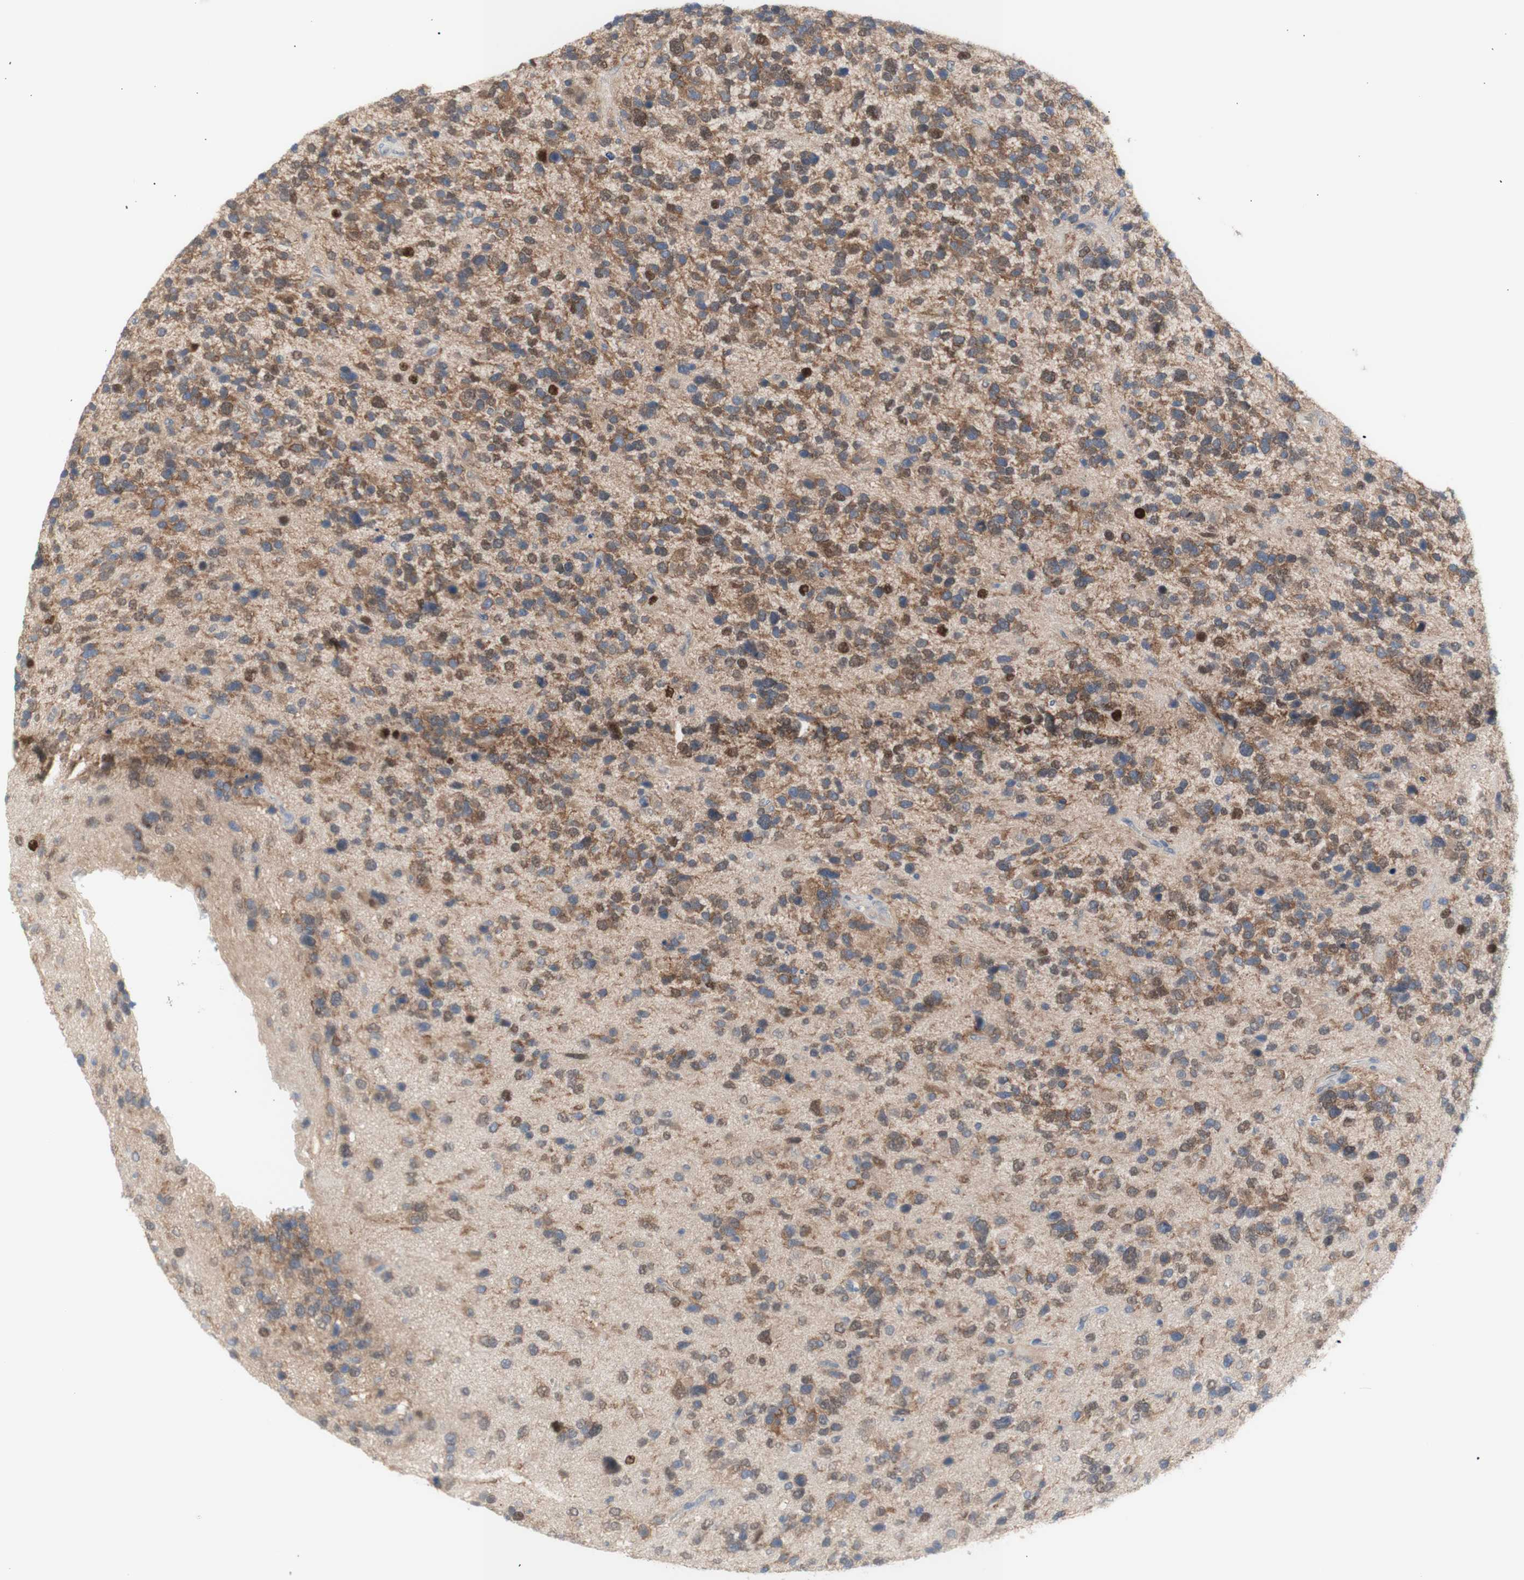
{"staining": {"intensity": "moderate", "quantity": ">75%", "location": "cytoplasmic/membranous"}, "tissue": "glioma", "cell_type": "Tumor cells", "image_type": "cancer", "snomed": [{"axis": "morphology", "description": "Glioma, malignant, High grade"}, {"axis": "topography", "description": "Brain"}], "caption": "Moderate cytoplasmic/membranous protein expression is identified in about >75% of tumor cells in glioma.", "gene": "PRMT5", "patient": {"sex": "female", "age": 58}}